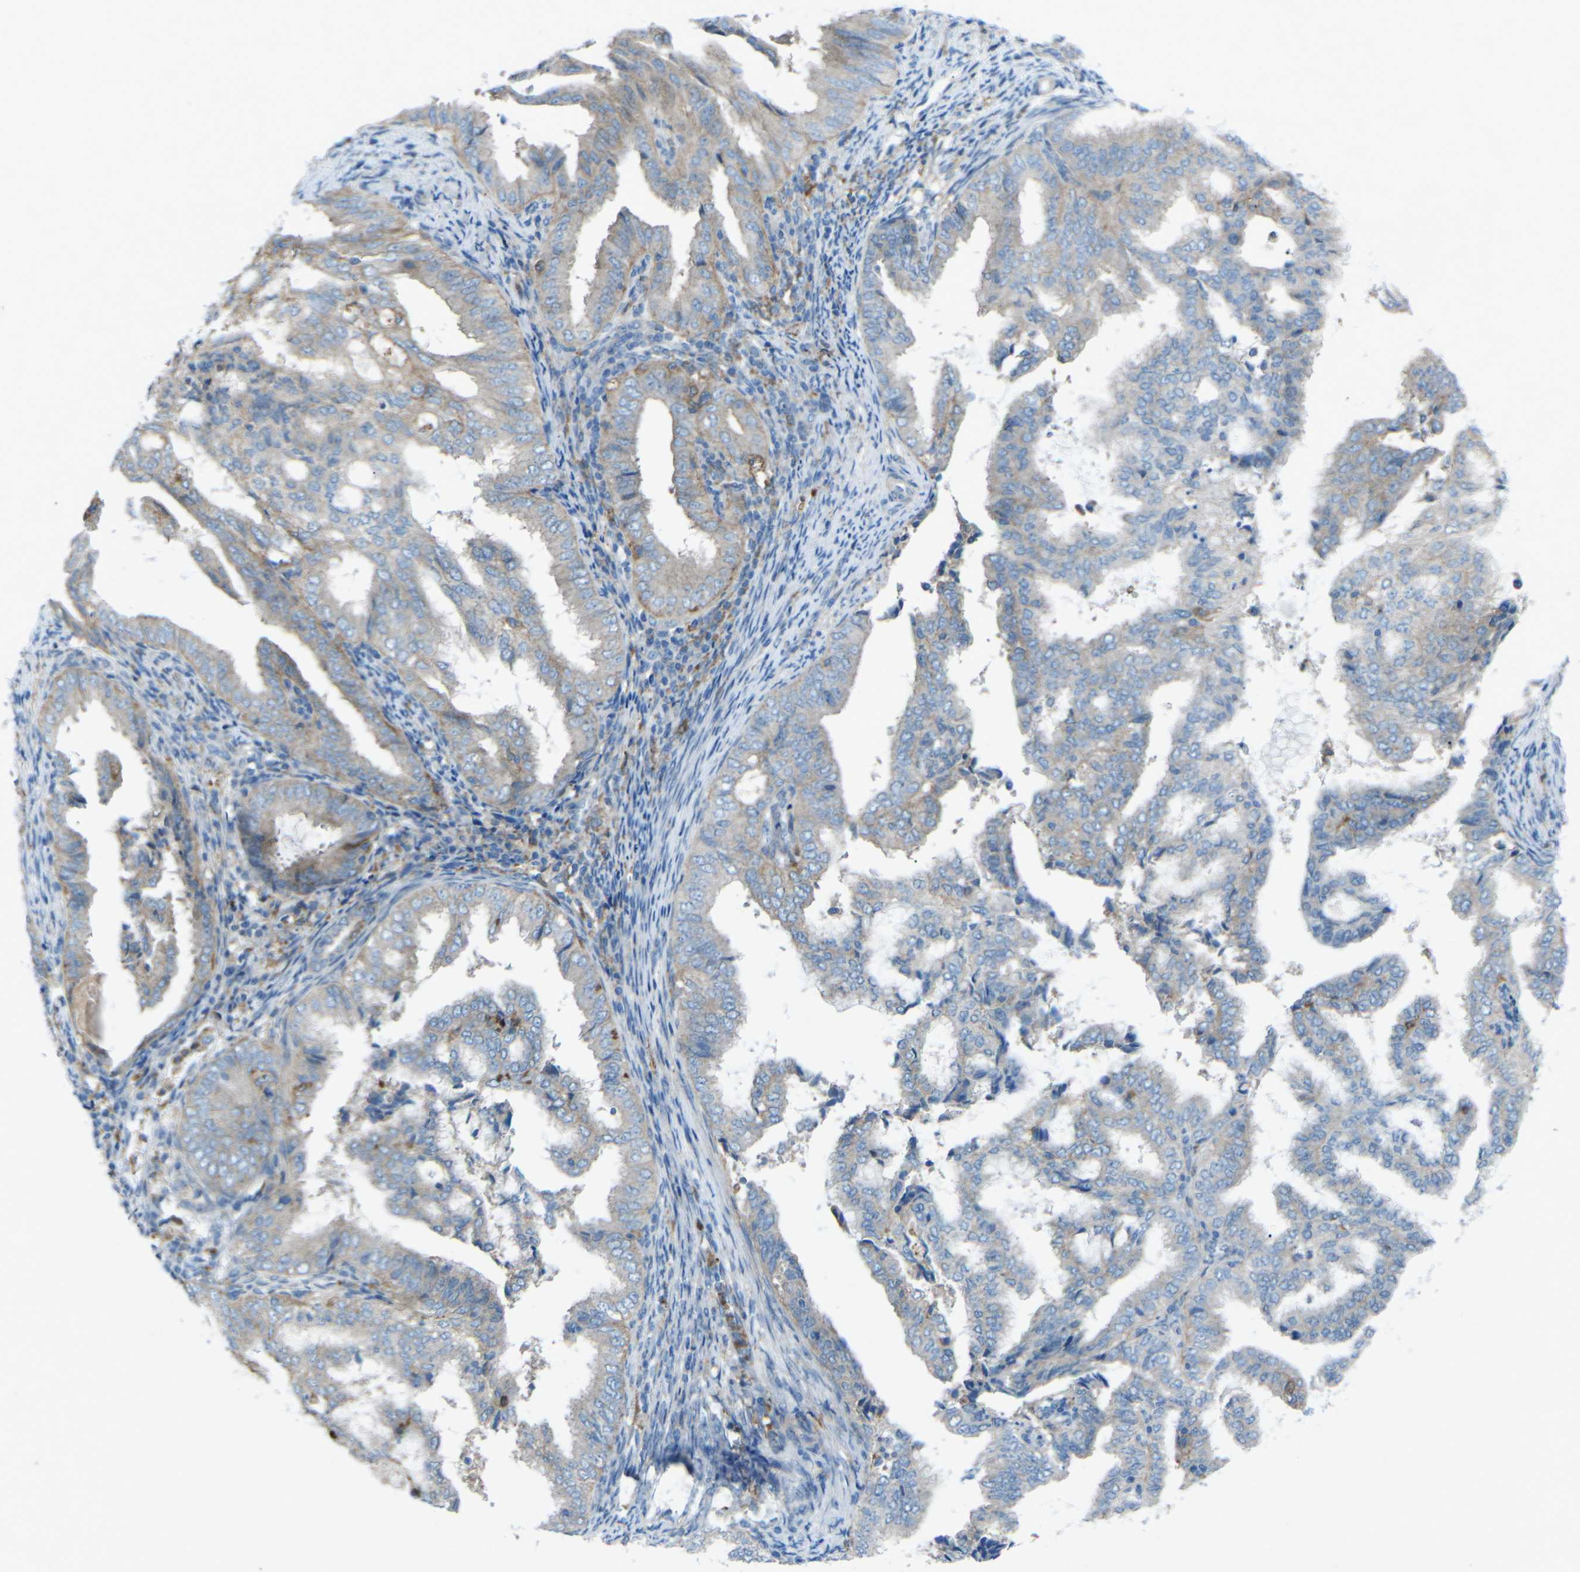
{"staining": {"intensity": "weak", "quantity": "<25%", "location": "cytoplasmic/membranous"}, "tissue": "endometrial cancer", "cell_type": "Tumor cells", "image_type": "cancer", "snomed": [{"axis": "morphology", "description": "Adenocarcinoma, NOS"}, {"axis": "topography", "description": "Endometrium"}], "caption": "Endometrial cancer was stained to show a protein in brown. There is no significant positivity in tumor cells.", "gene": "STK11", "patient": {"sex": "female", "age": 58}}